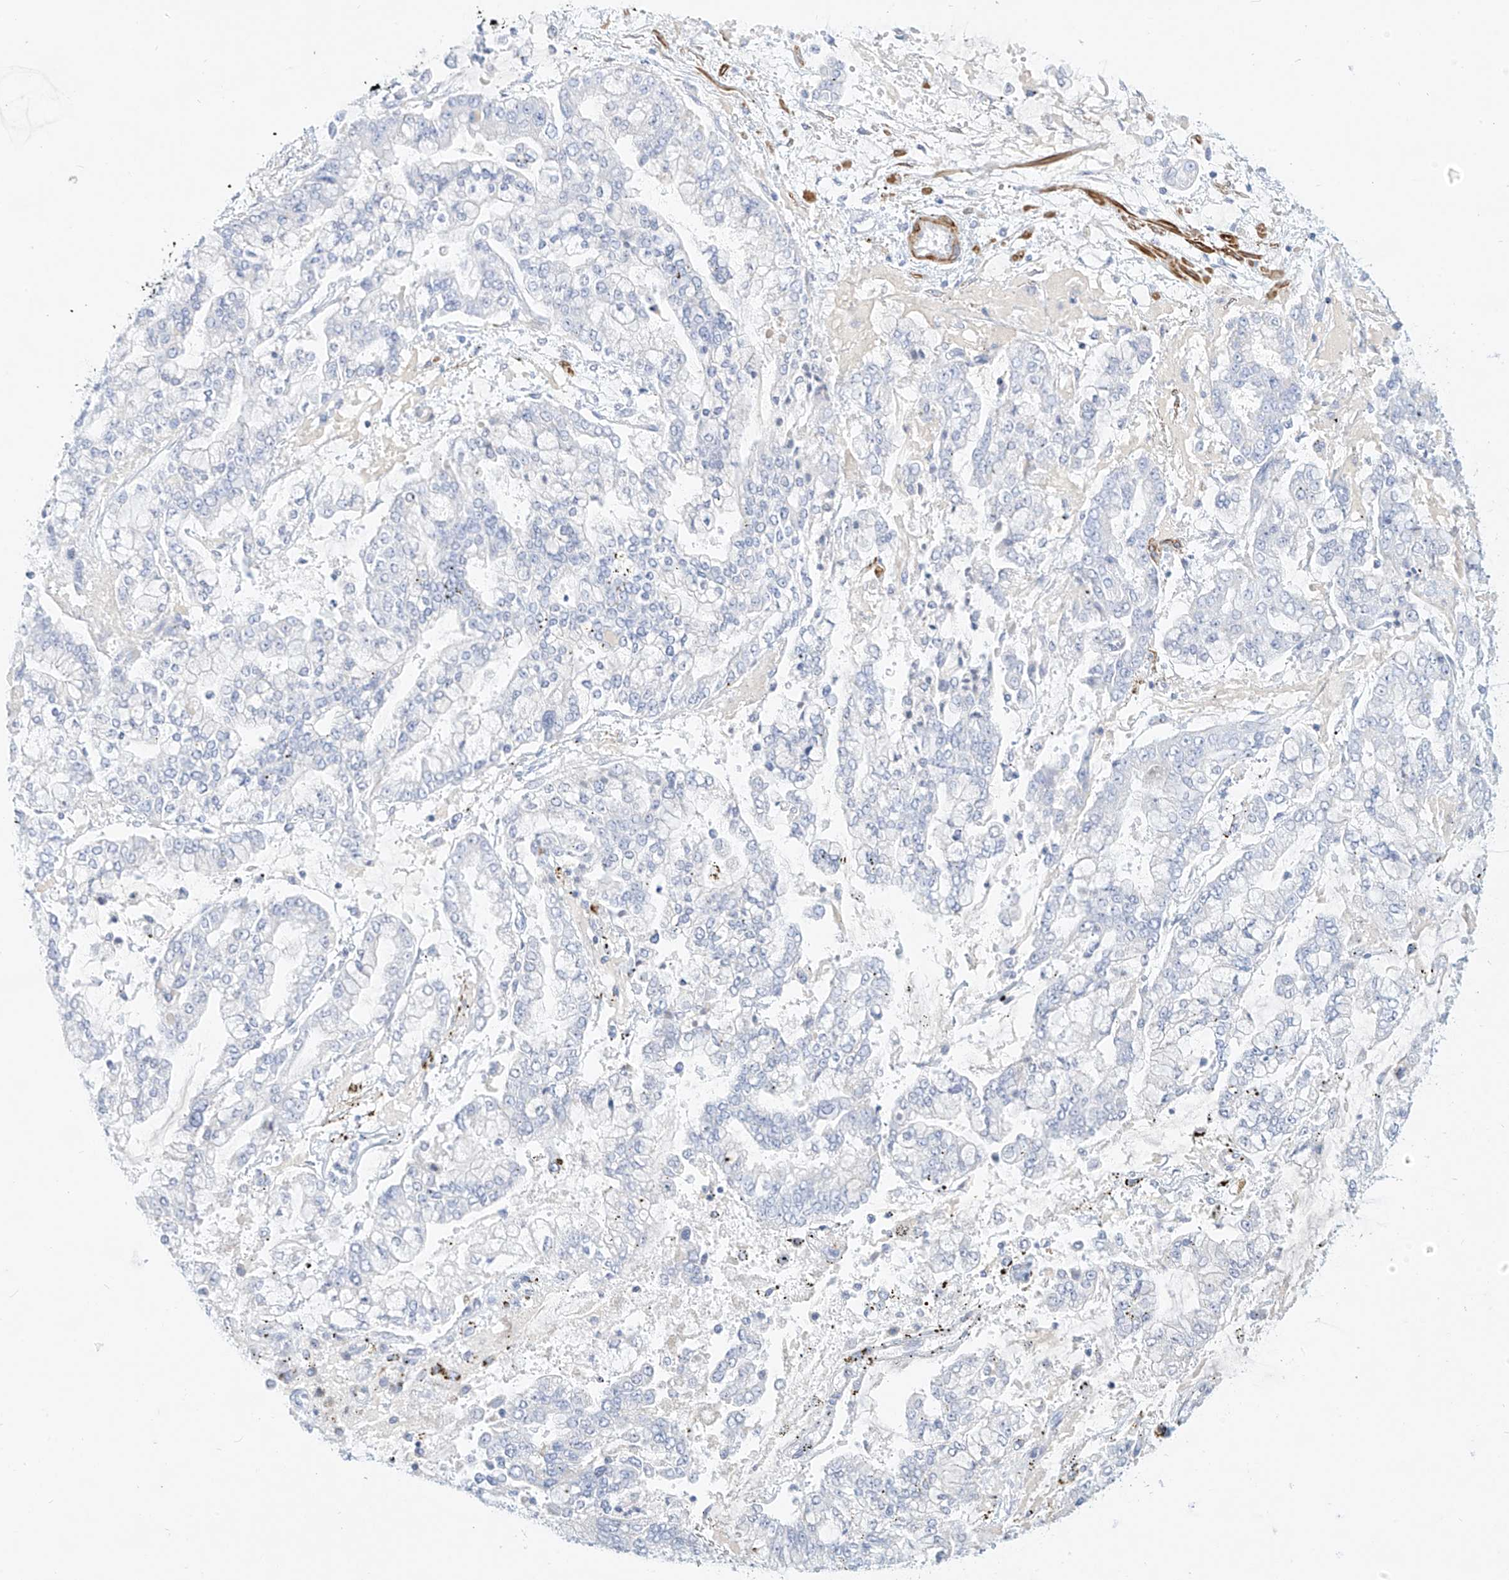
{"staining": {"intensity": "negative", "quantity": "none", "location": "none"}, "tissue": "stomach cancer", "cell_type": "Tumor cells", "image_type": "cancer", "snomed": [{"axis": "morphology", "description": "Normal tissue, NOS"}, {"axis": "morphology", "description": "Adenocarcinoma, NOS"}, {"axis": "topography", "description": "Stomach, upper"}, {"axis": "topography", "description": "Stomach"}], "caption": "The image shows no significant positivity in tumor cells of stomach adenocarcinoma.", "gene": "ST3GAL5", "patient": {"sex": "male", "age": 76}}